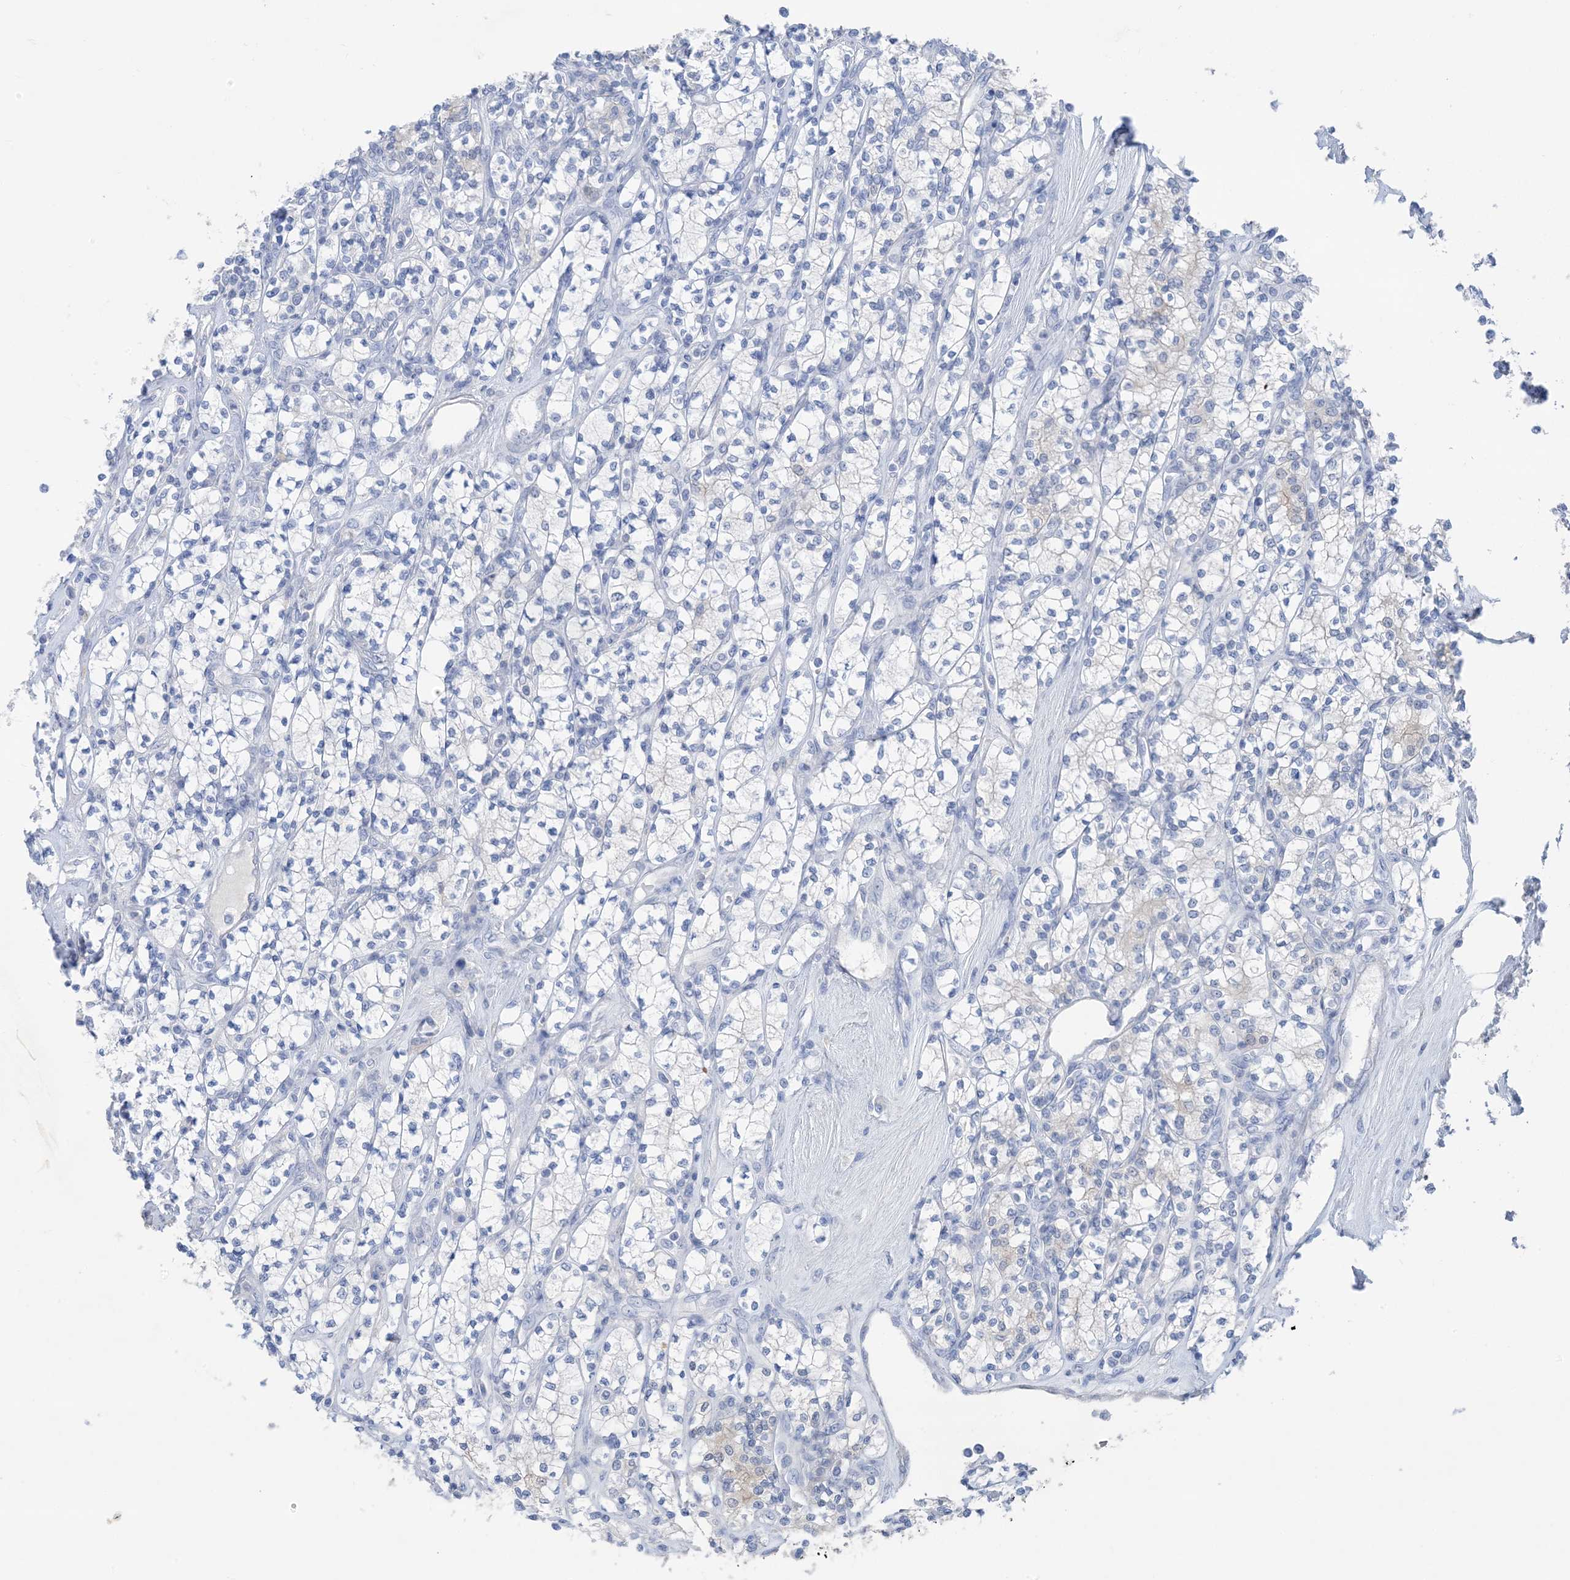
{"staining": {"intensity": "negative", "quantity": "none", "location": "none"}, "tissue": "renal cancer", "cell_type": "Tumor cells", "image_type": "cancer", "snomed": [{"axis": "morphology", "description": "Adenocarcinoma, NOS"}, {"axis": "topography", "description": "Kidney"}], "caption": "This is a micrograph of immunohistochemistry staining of adenocarcinoma (renal), which shows no expression in tumor cells.", "gene": "SH3YL1", "patient": {"sex": "male", "age": 77}}